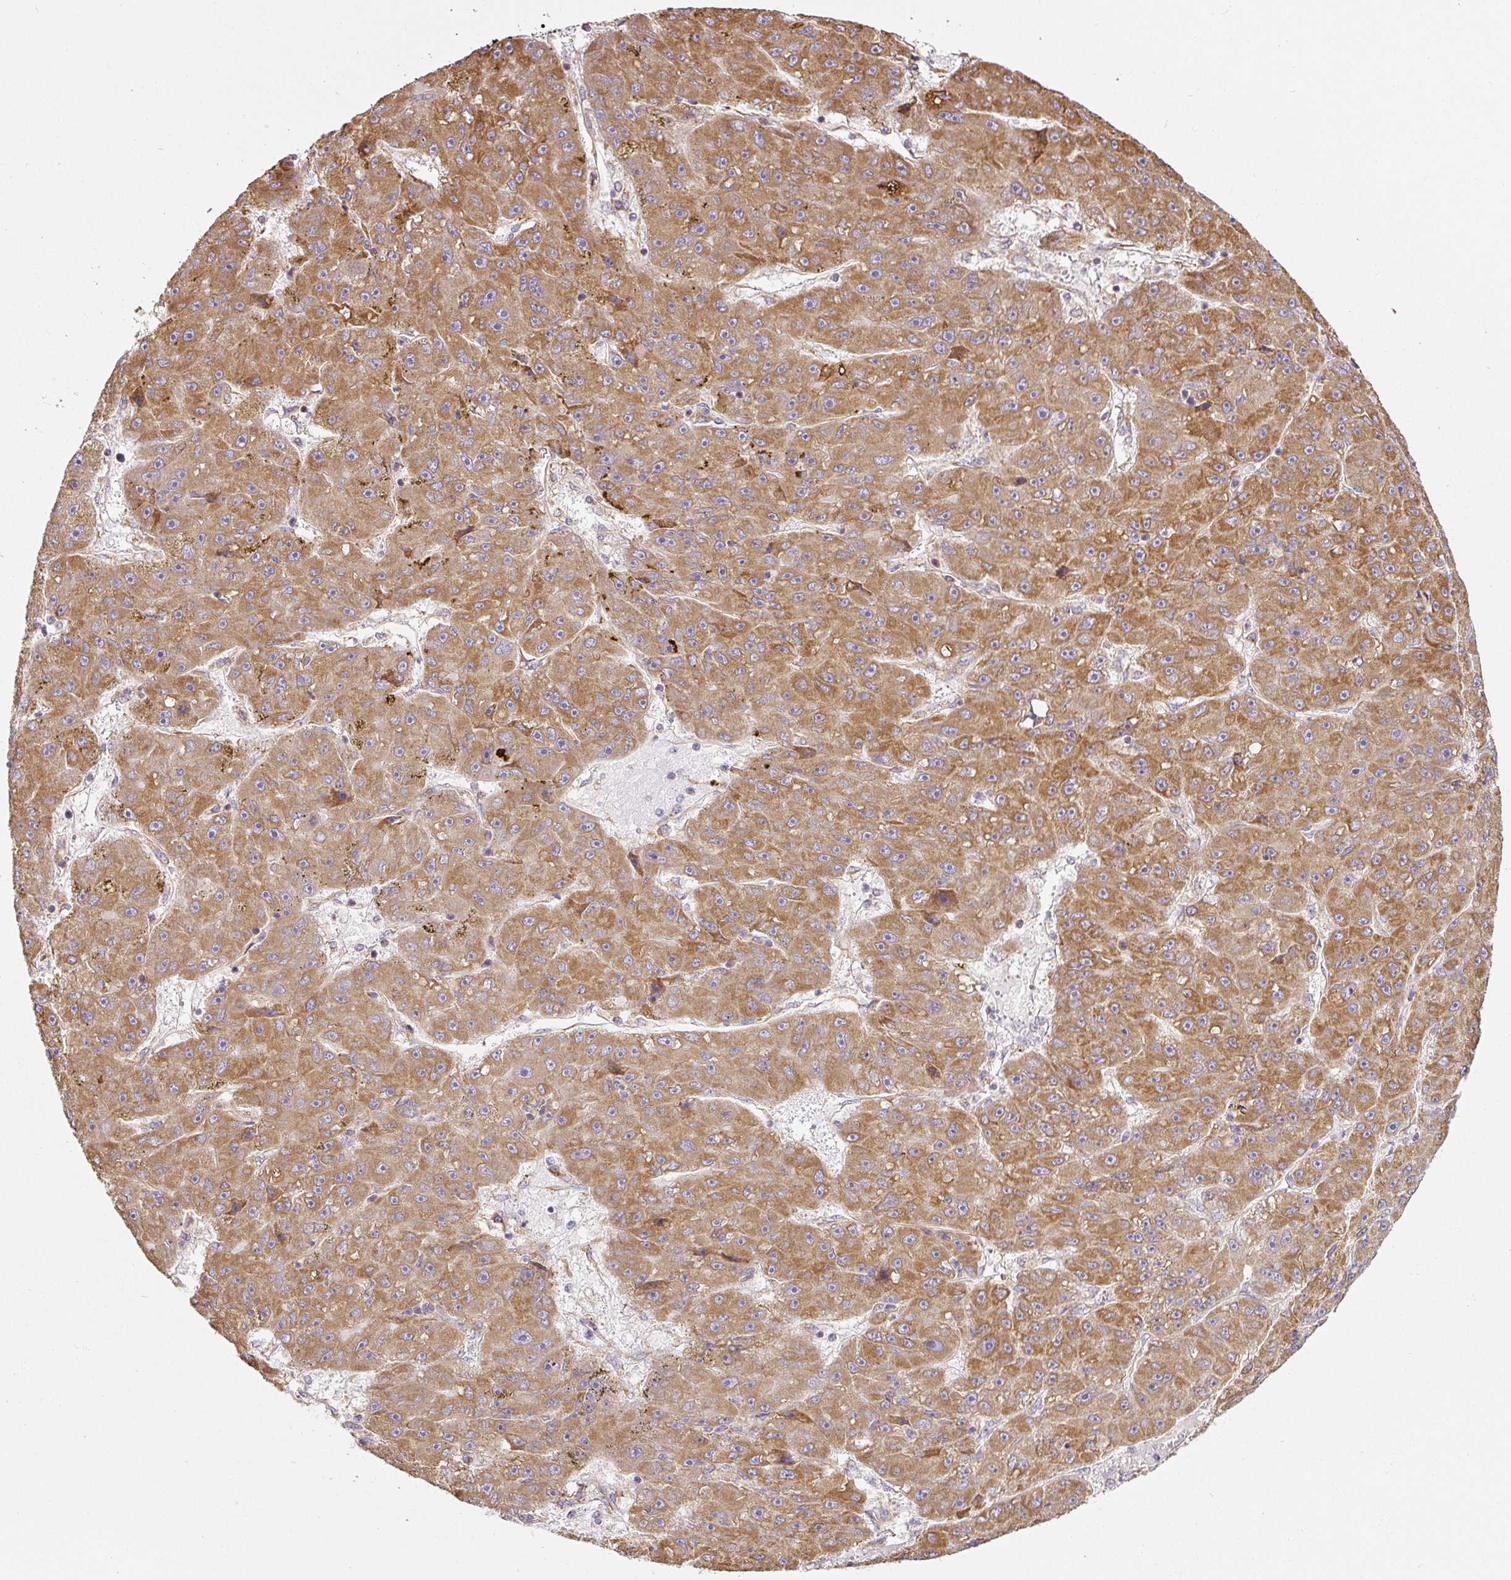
{"staining": {"intensity": "moderate", "quantity": ">75%", "location": "cytoplasmic/membranous"}, "tissue": "liver cancer", "cell_type": "Tumor cells", "image_type": "cancer", "snomed": [{"axis": "morphology", "description": "Carcinoma, Hepatocellular, NOS"}, {"axis": "topography", "description": "Liver"}], "caption": "Protein expression analysis of hepatocellular carcinoma (liver) displays moderate cytoplasmic/membranous positivity in about >75% of tumor cells.", "gene": "MORN4", "patient": {"sex": "male", "age": 67}}